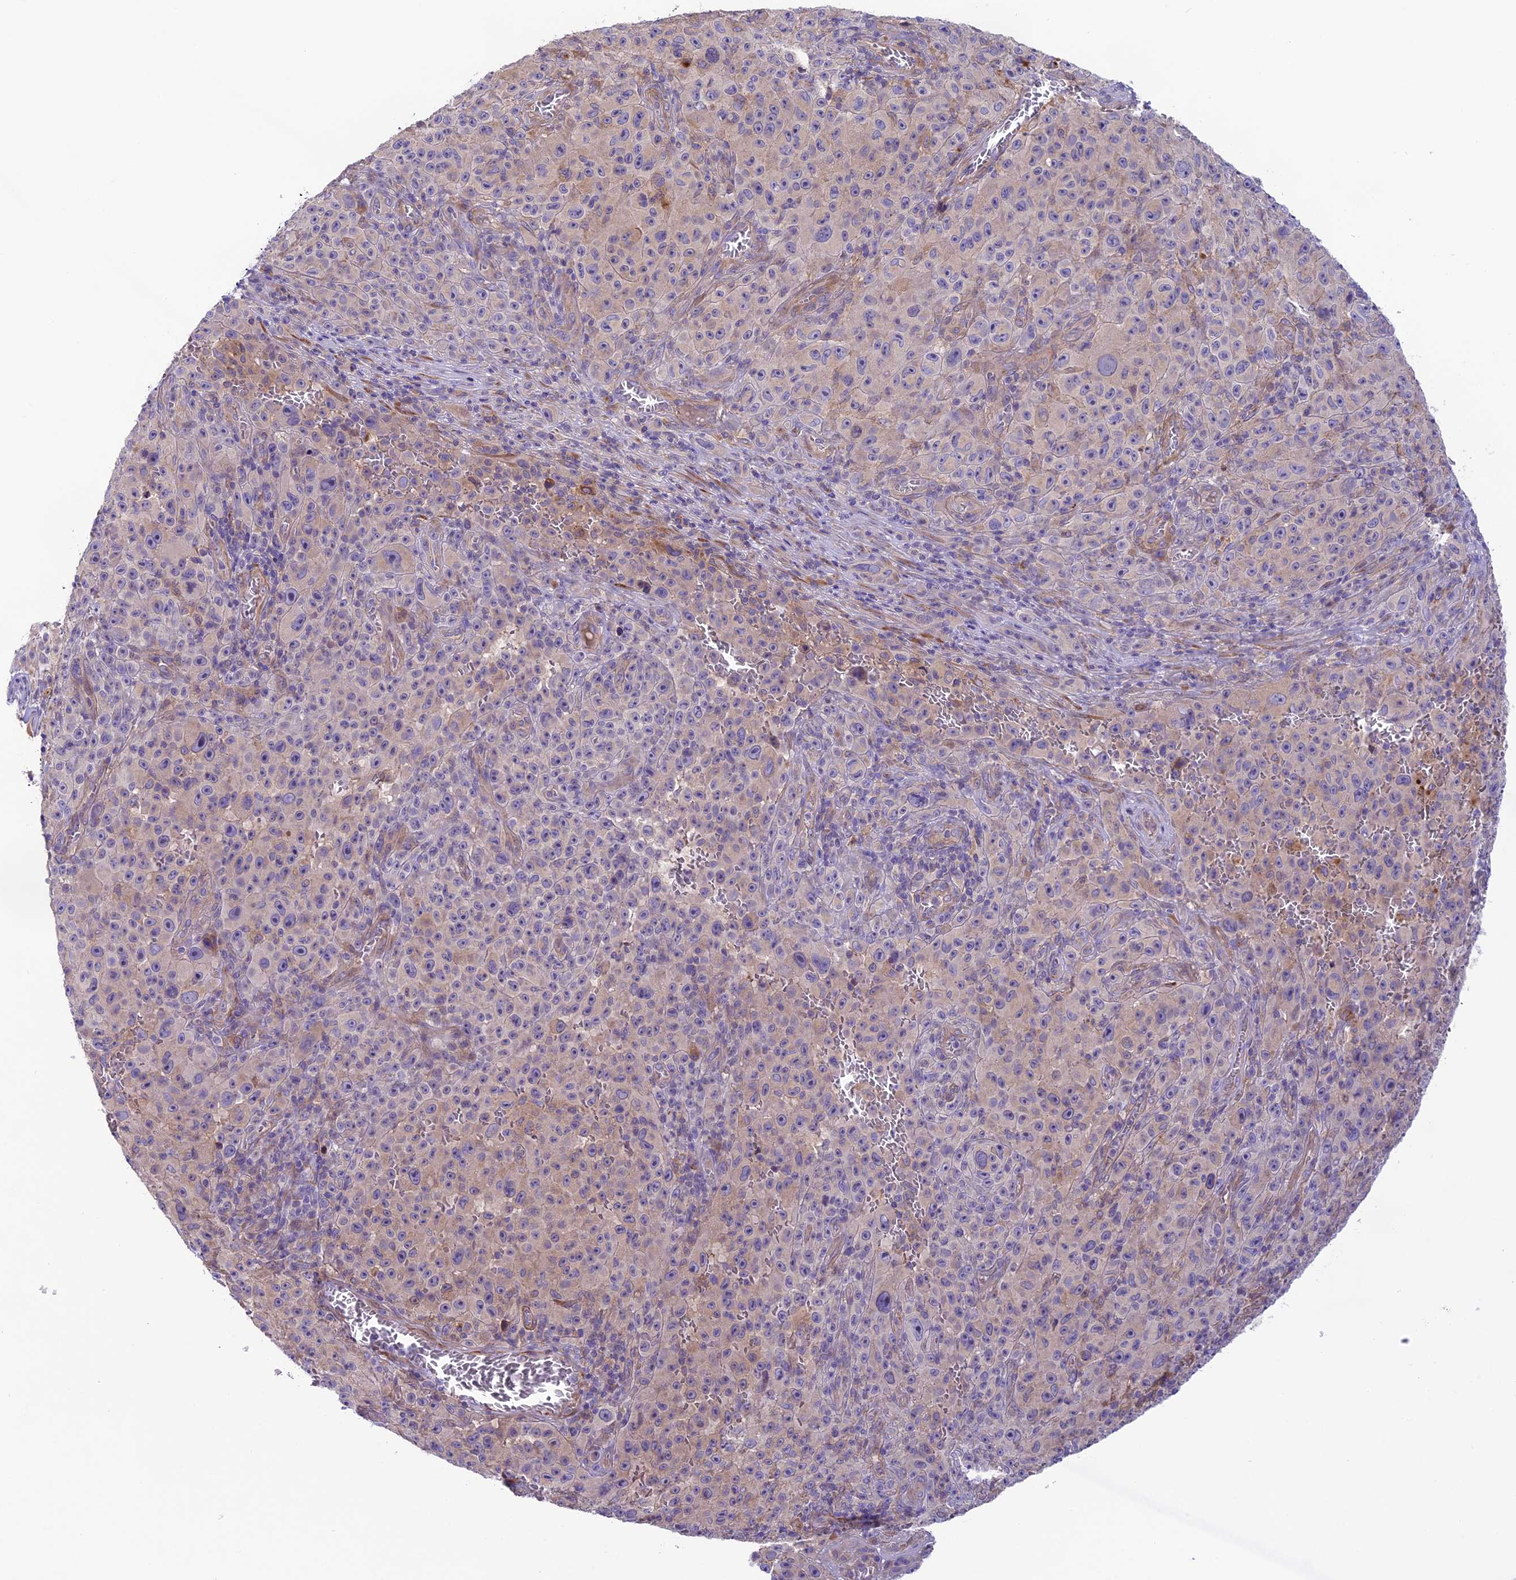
{"staining": {"intensity": "weak", "quantity": "25%-75%", "location": "cytoplasmic/membranous"}, "tissue": "melanoma", "cell_type": "Tumor cells", "image_type": "cancer", "snomed": [{"axis": "morphology", "description": "Malignant melanoma, NOS"}, {"axis": "topography", "description": "Skin"}], "caption": "Immunohistochemical staining of melanoma demonstrates weak cytoplasmic/membranous protein expression in about 25%-75% of tumor cells.", "gene": "COG8", "patient": {"sex": "female", "age": 82}}